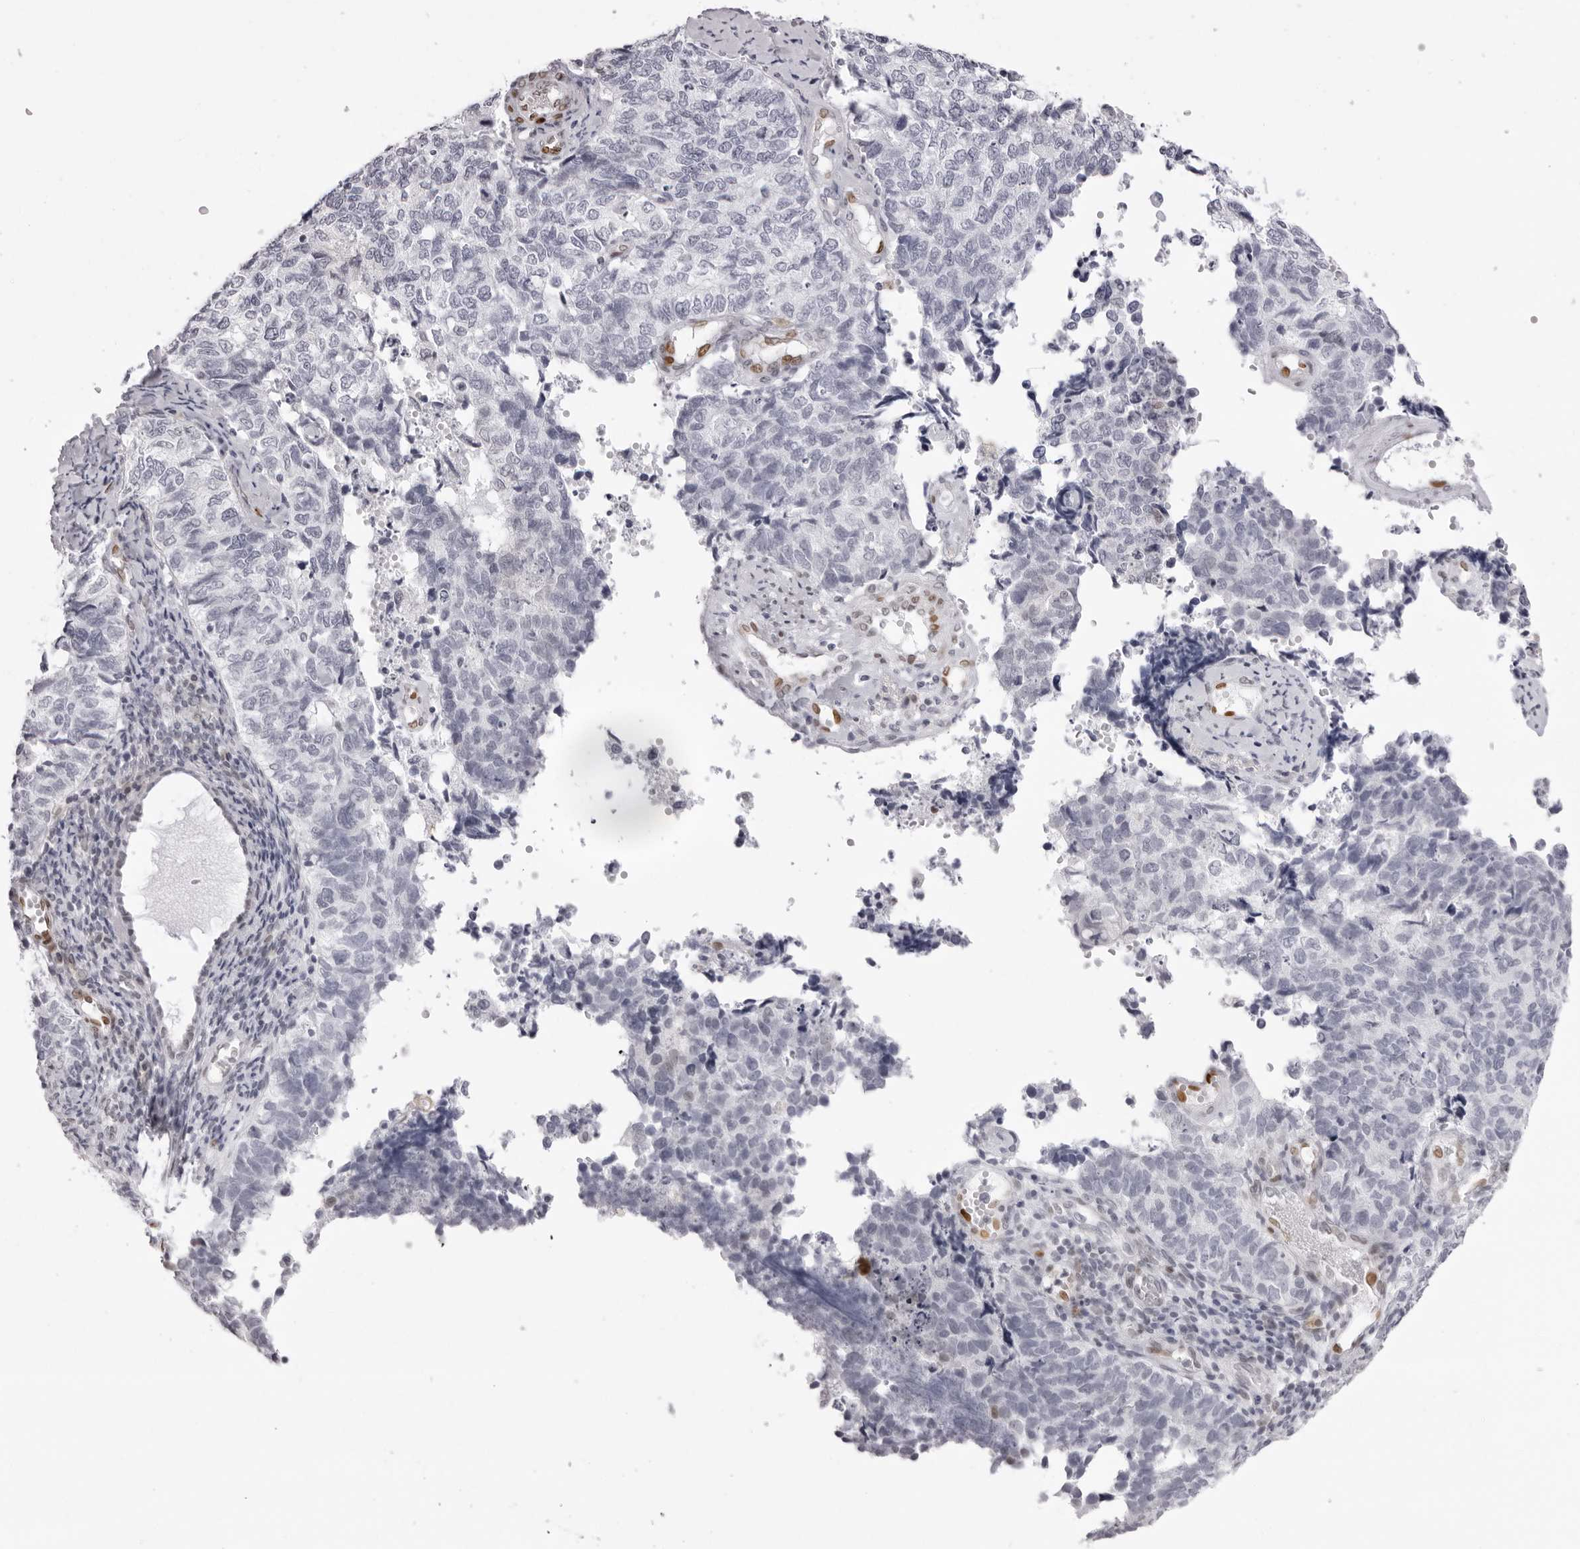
{"staining": {"intensity": "negative", "quantity": "none", "location": "none"}, "tissue": "cervical cancer", "cell_type": "Tumor cells", "image_type": "cancer", "snomed": [{"axis": "morphology", "description": "Squamous cell carcinoma, NOS"}, {"axis": "topography", "description": "Cervix"}], "caption": "Tumor cells show no significant protein staining in cervical squamous cell carcinoma.", "gene": "MAFK", "patient": {"sex": "female", "age": 63}}